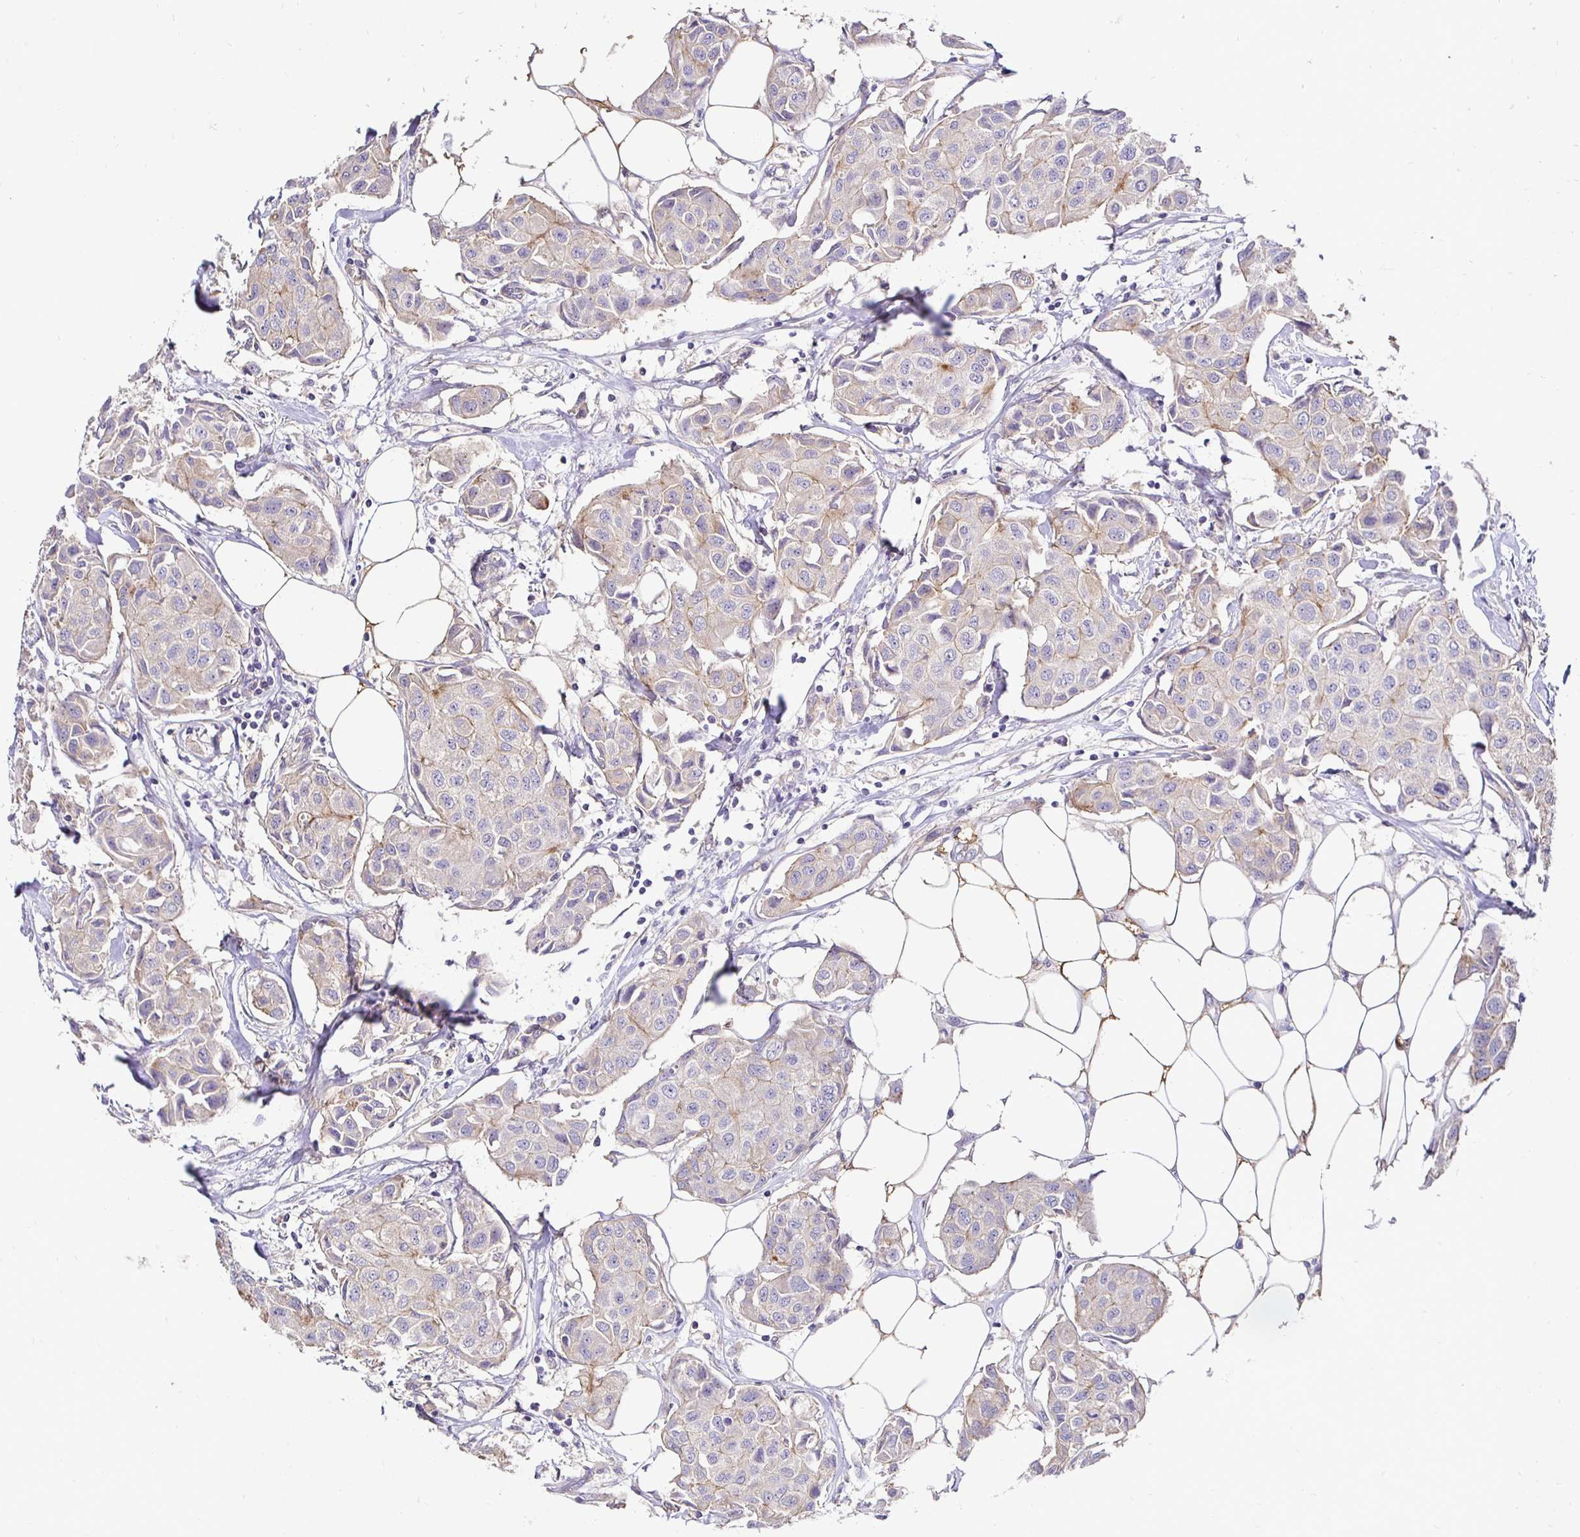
{"staining": {"intensity": "weak", "quantity": "<25%", "location": "cytoplasmic/membranous"}, "tissue": "breast cancer", "cell_type": "Tumor cells", "image_type": "cancer", "snomed": [{"axis": "morphology", "description": "Duct carcinoma"}, {"axis": "topography", "description": "Breast"}, {"axis": "topography", "description": "Lymph node"}], "caption": "High power microscopy image of an immunohistochemistry micrograph of breast intraductal carcinoma, revealing no significant positivity in tumor cells.", "gene": "SLC9A1", "patient": {"sex": "female", "age": 80}}